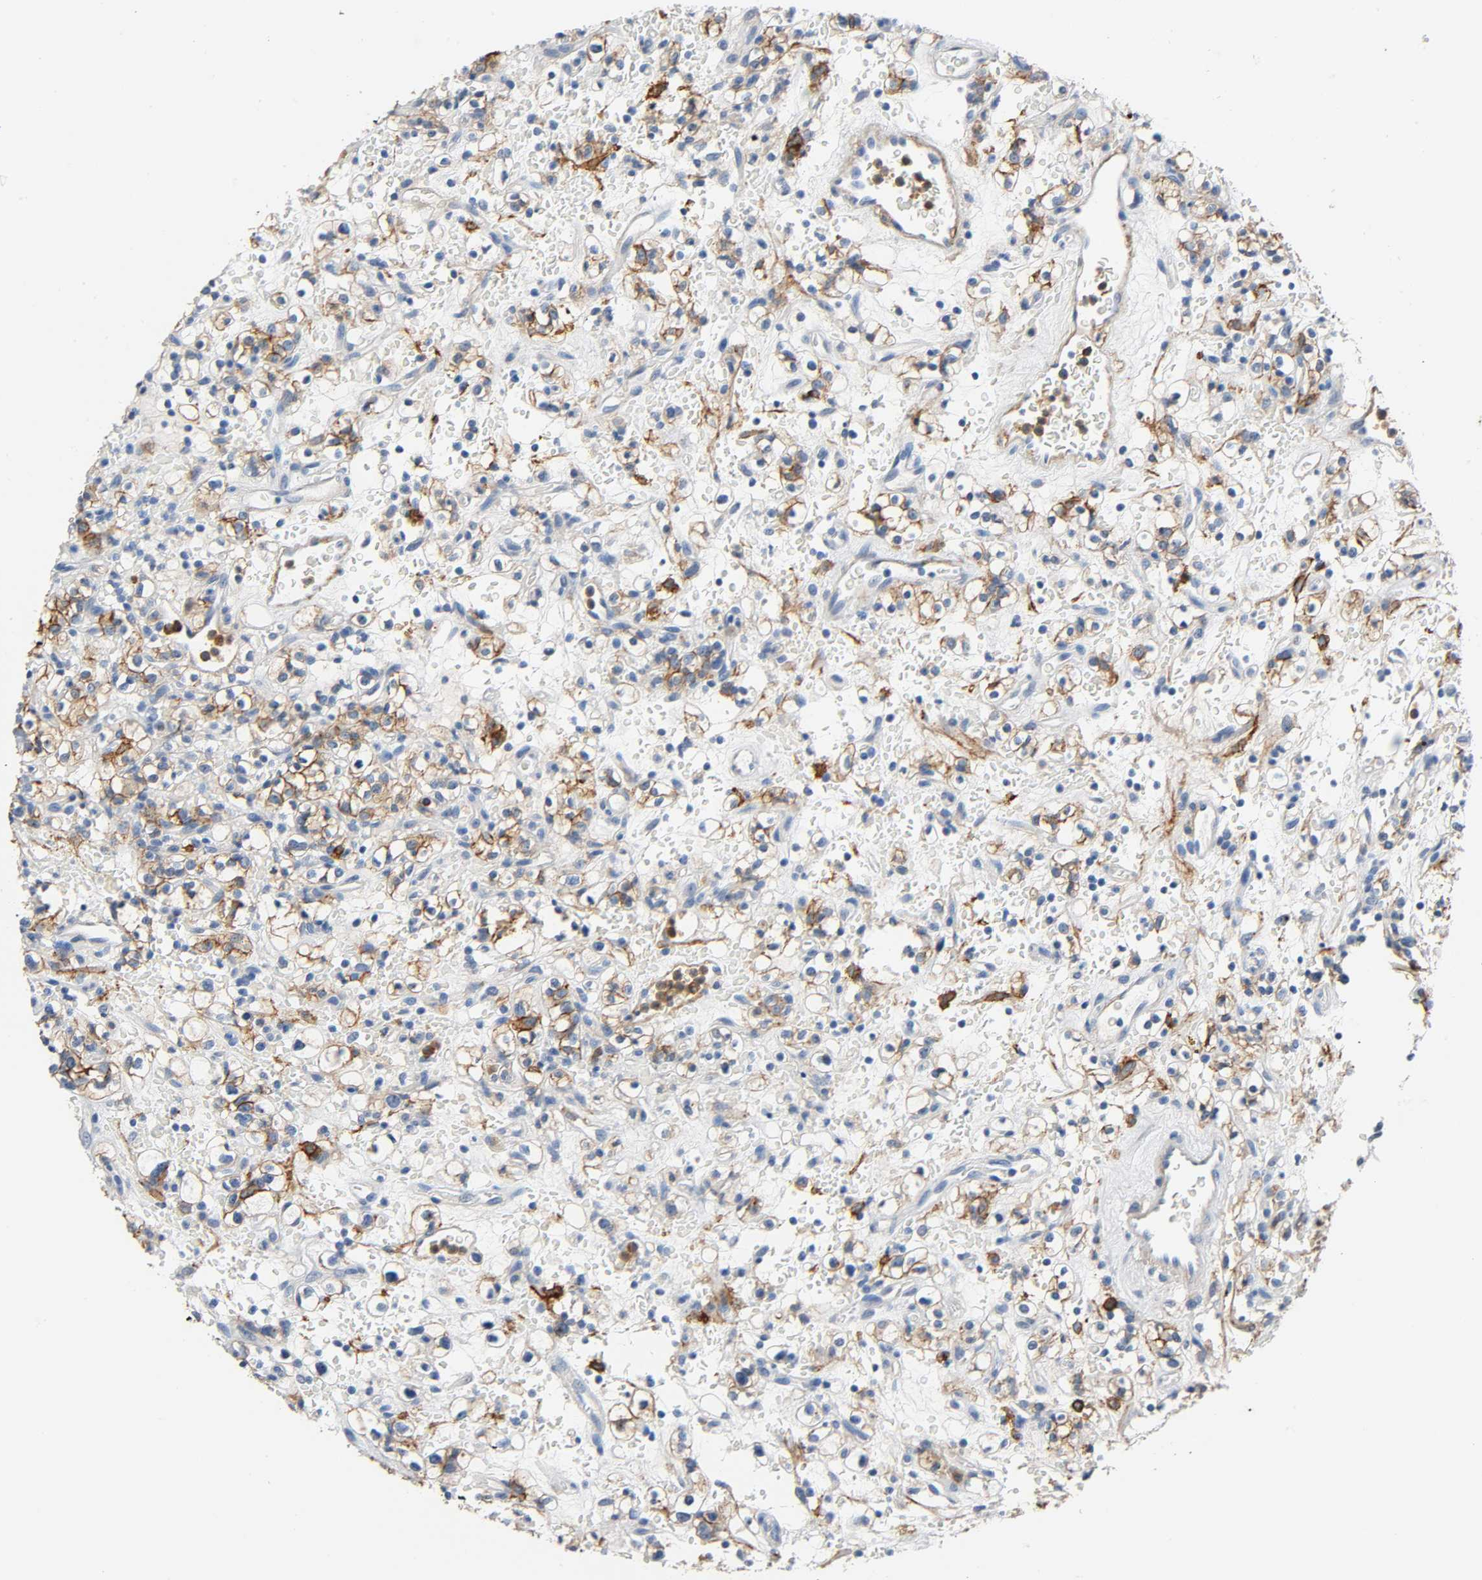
{"staining": {"intensity": "moderate", "quantity": "25%-75%", "location": "cytoplasmic/membranous"}, "tissue": "renal cancer", "cell_type": "Tumor cells", "image_type": "cancer", "snomed": [{"axis": "morphology", "description": "Normal tissue, NOS"}, {"axis": "morphology", "description": "Adenocarcinoma, NOS"}, {"axis": "topography", "description": "Kidney"}], "caption": "DAB immunohistochemical staining of human renal cancer demonstrates moderate cytoplasmic/membranous protein expression in about 25%-75% of tumor cells.", "gene": "ANPEP", "patient": {"sex": "female", "age": 72}}